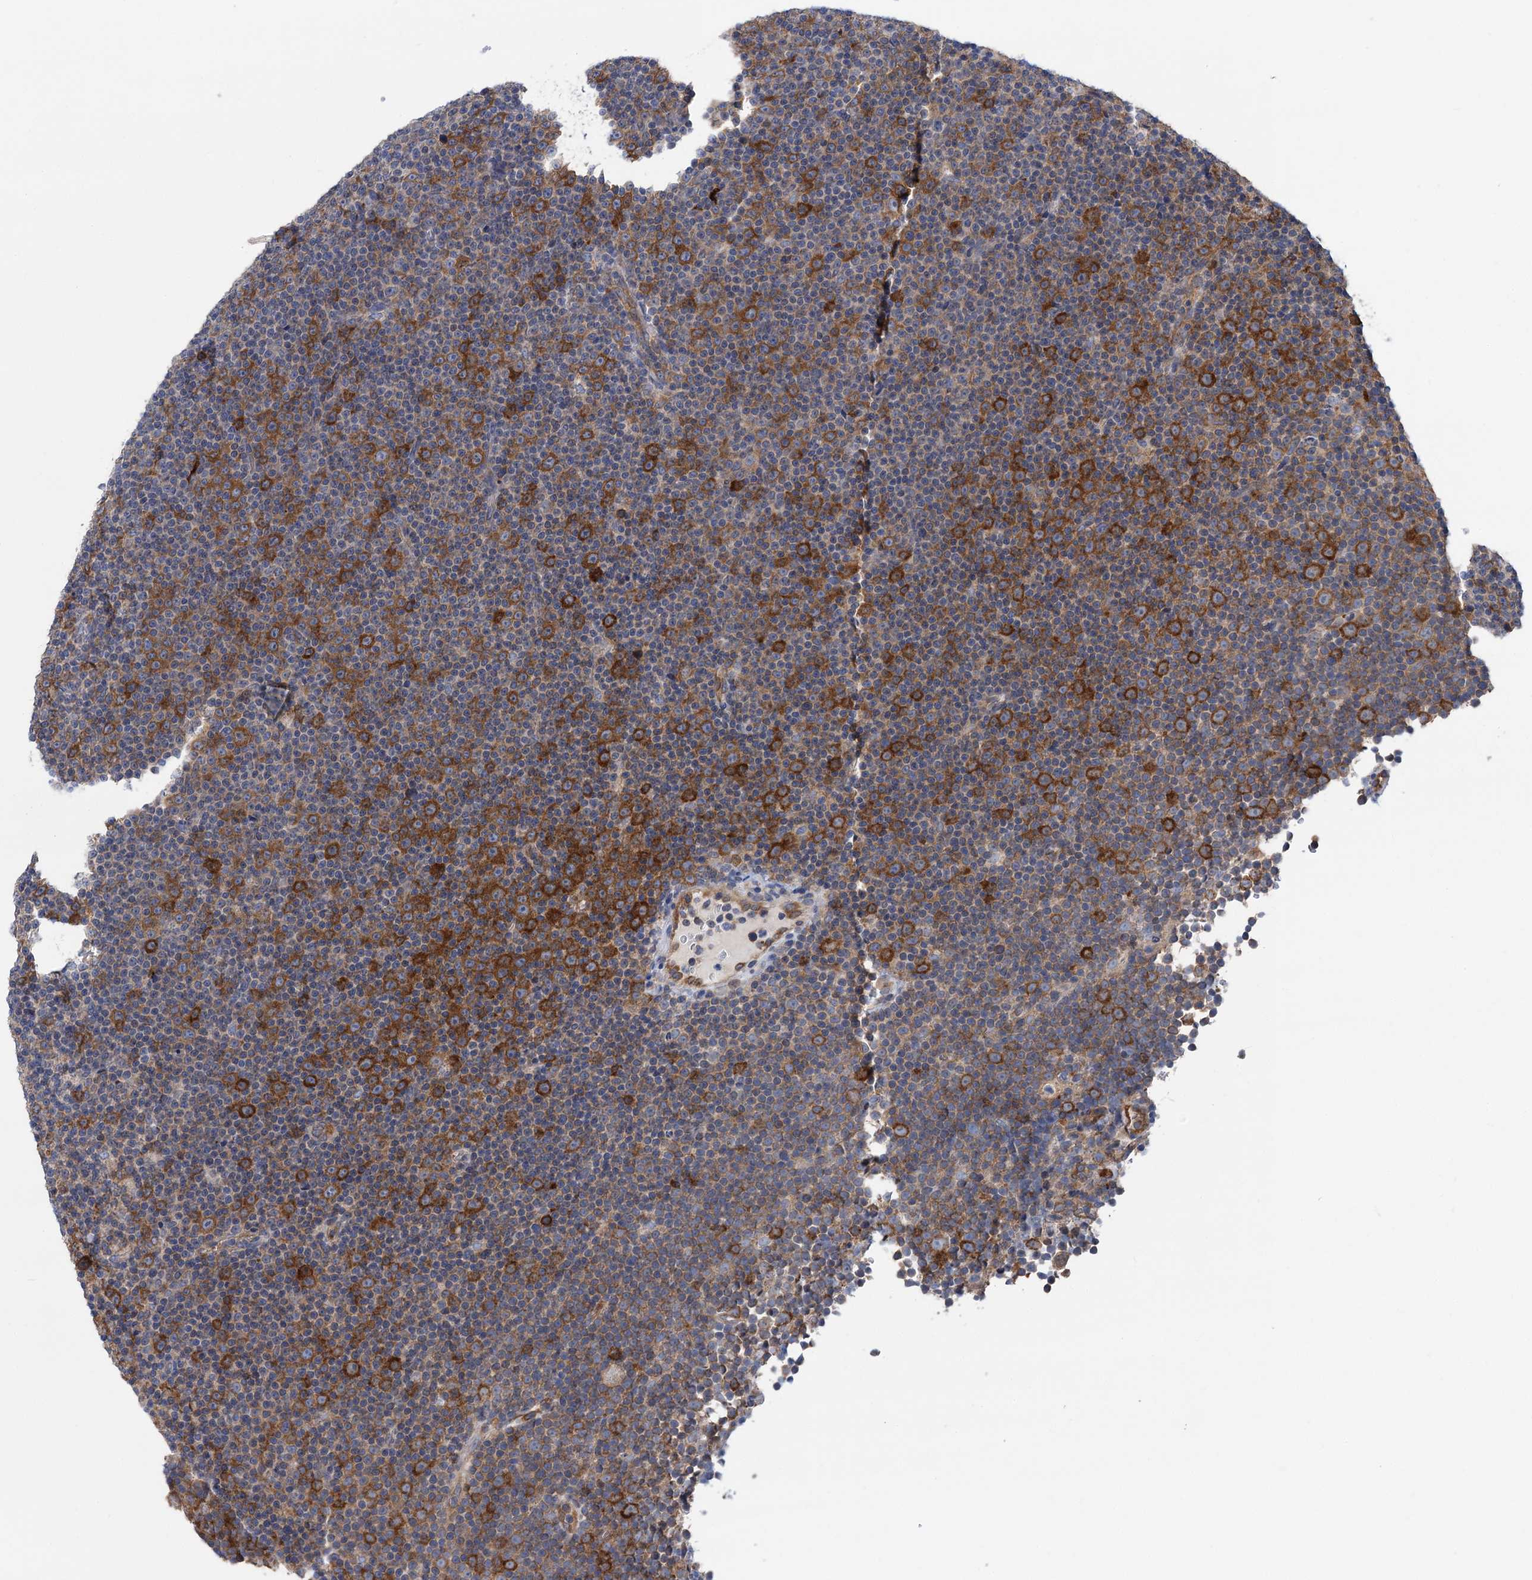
{"staining": {"intensity": "strong", "quantity": "25%-75%", "location": "cytoplasmic/membranous"}, "tissue": "lymphoma", "cell_type": "Tumor cells", "image_type": "cancer", "snomed": [{"axis": "morphology", "description": "Malignant lymphoma, non-Hodgkin's type, Low grade"}, {"axis": "topography", "description": "Lymph node"}], "caption": "Immunohistochemical staining of low-grade malignant lymphoma, non-Hodgkin's type shows high levels of strong cytoplasmic/membranous expression in approximately 25%-75% of tumor cells. The protein is stained brown, and the nuclei are stained in blue (DAB IHC with brightfield microscopy, high magnification).", "gene": "ZNRD2", "patient": {"sex": "female", "age": 67}}